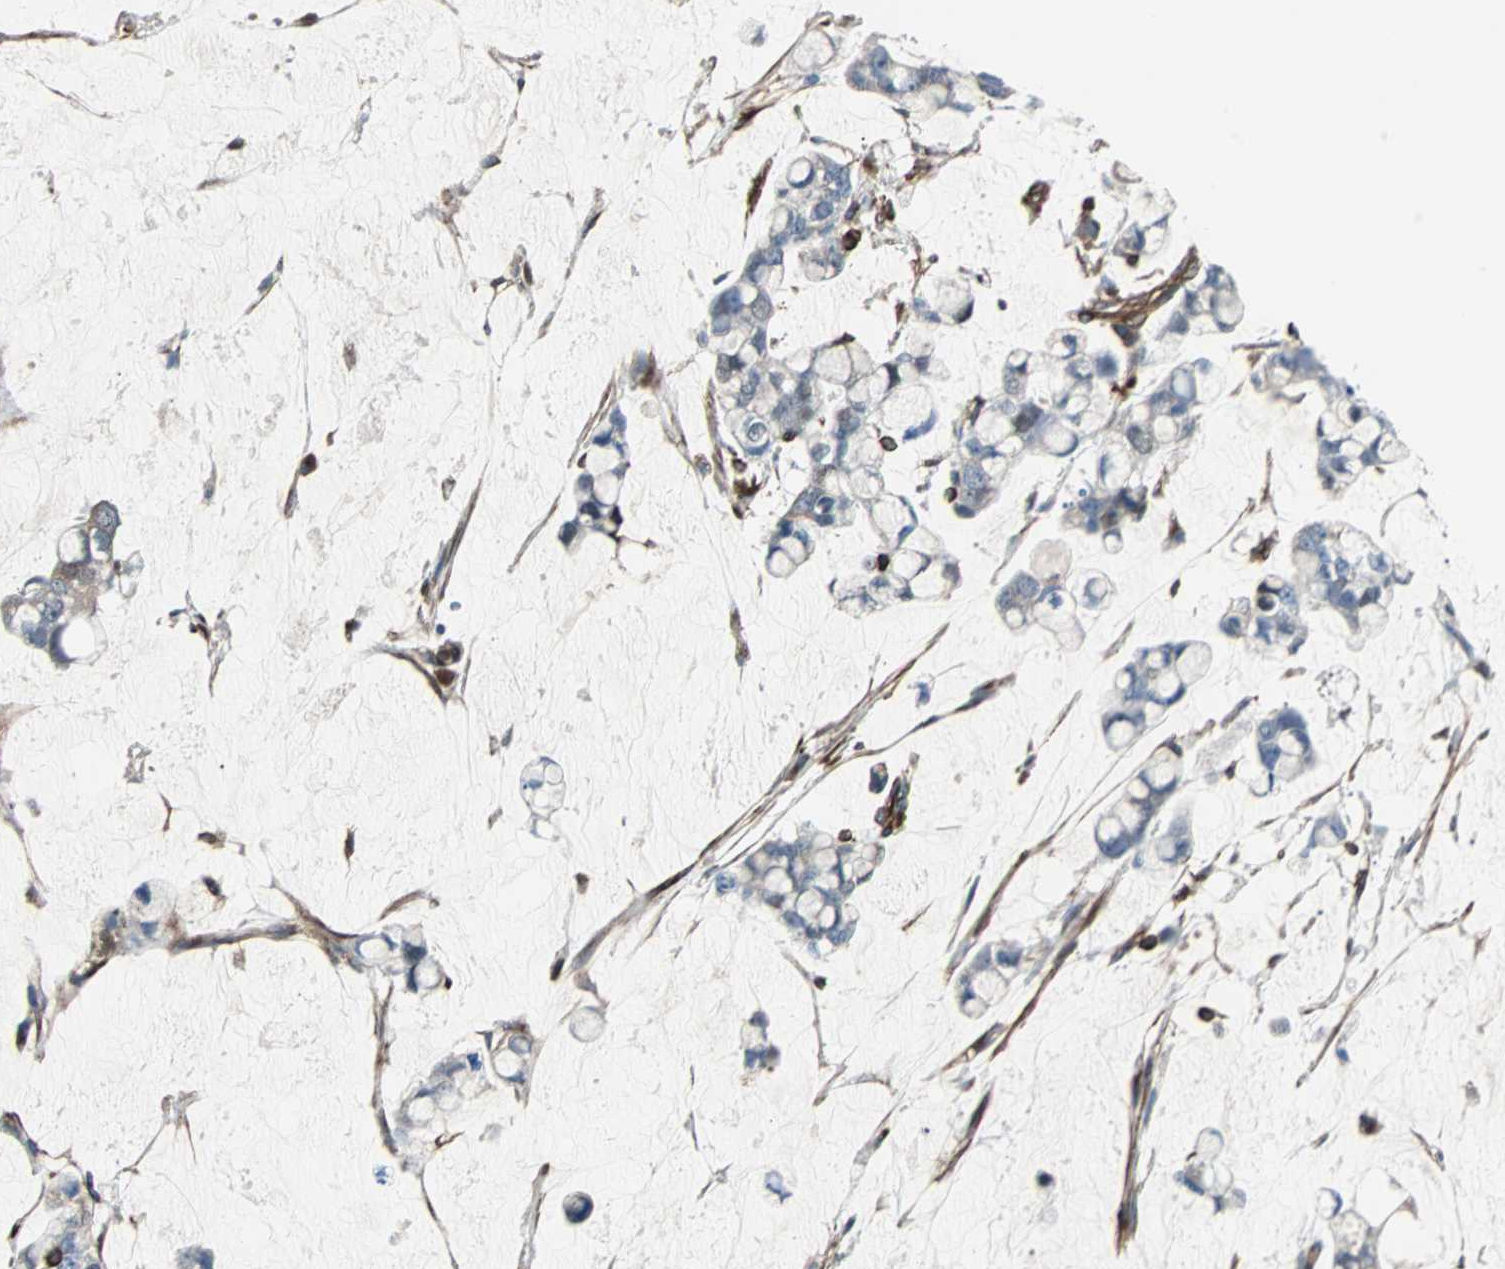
{"staining": {"intensity": "weak", "quantity": "25%-75%", "location": "cytoplasmic/membranous"}, "tissue": "stomach cancer", "cell_type": "Tumor cells", "image_type": "cancer", "snomed": [{"axis": "morphology", "description": "Adenocarcinoma, NOS"}, {"axis": "topography", "description": "Stomach, lower"}], "caption": "Weak cytoplasmic/membranous expression for a protein is present in about 25%-75% of tumor cells of stomach cancer (adenocarcinoma) using IHC.", "gene": "RELA", "patient": {"sex": "male", "age": 84}}